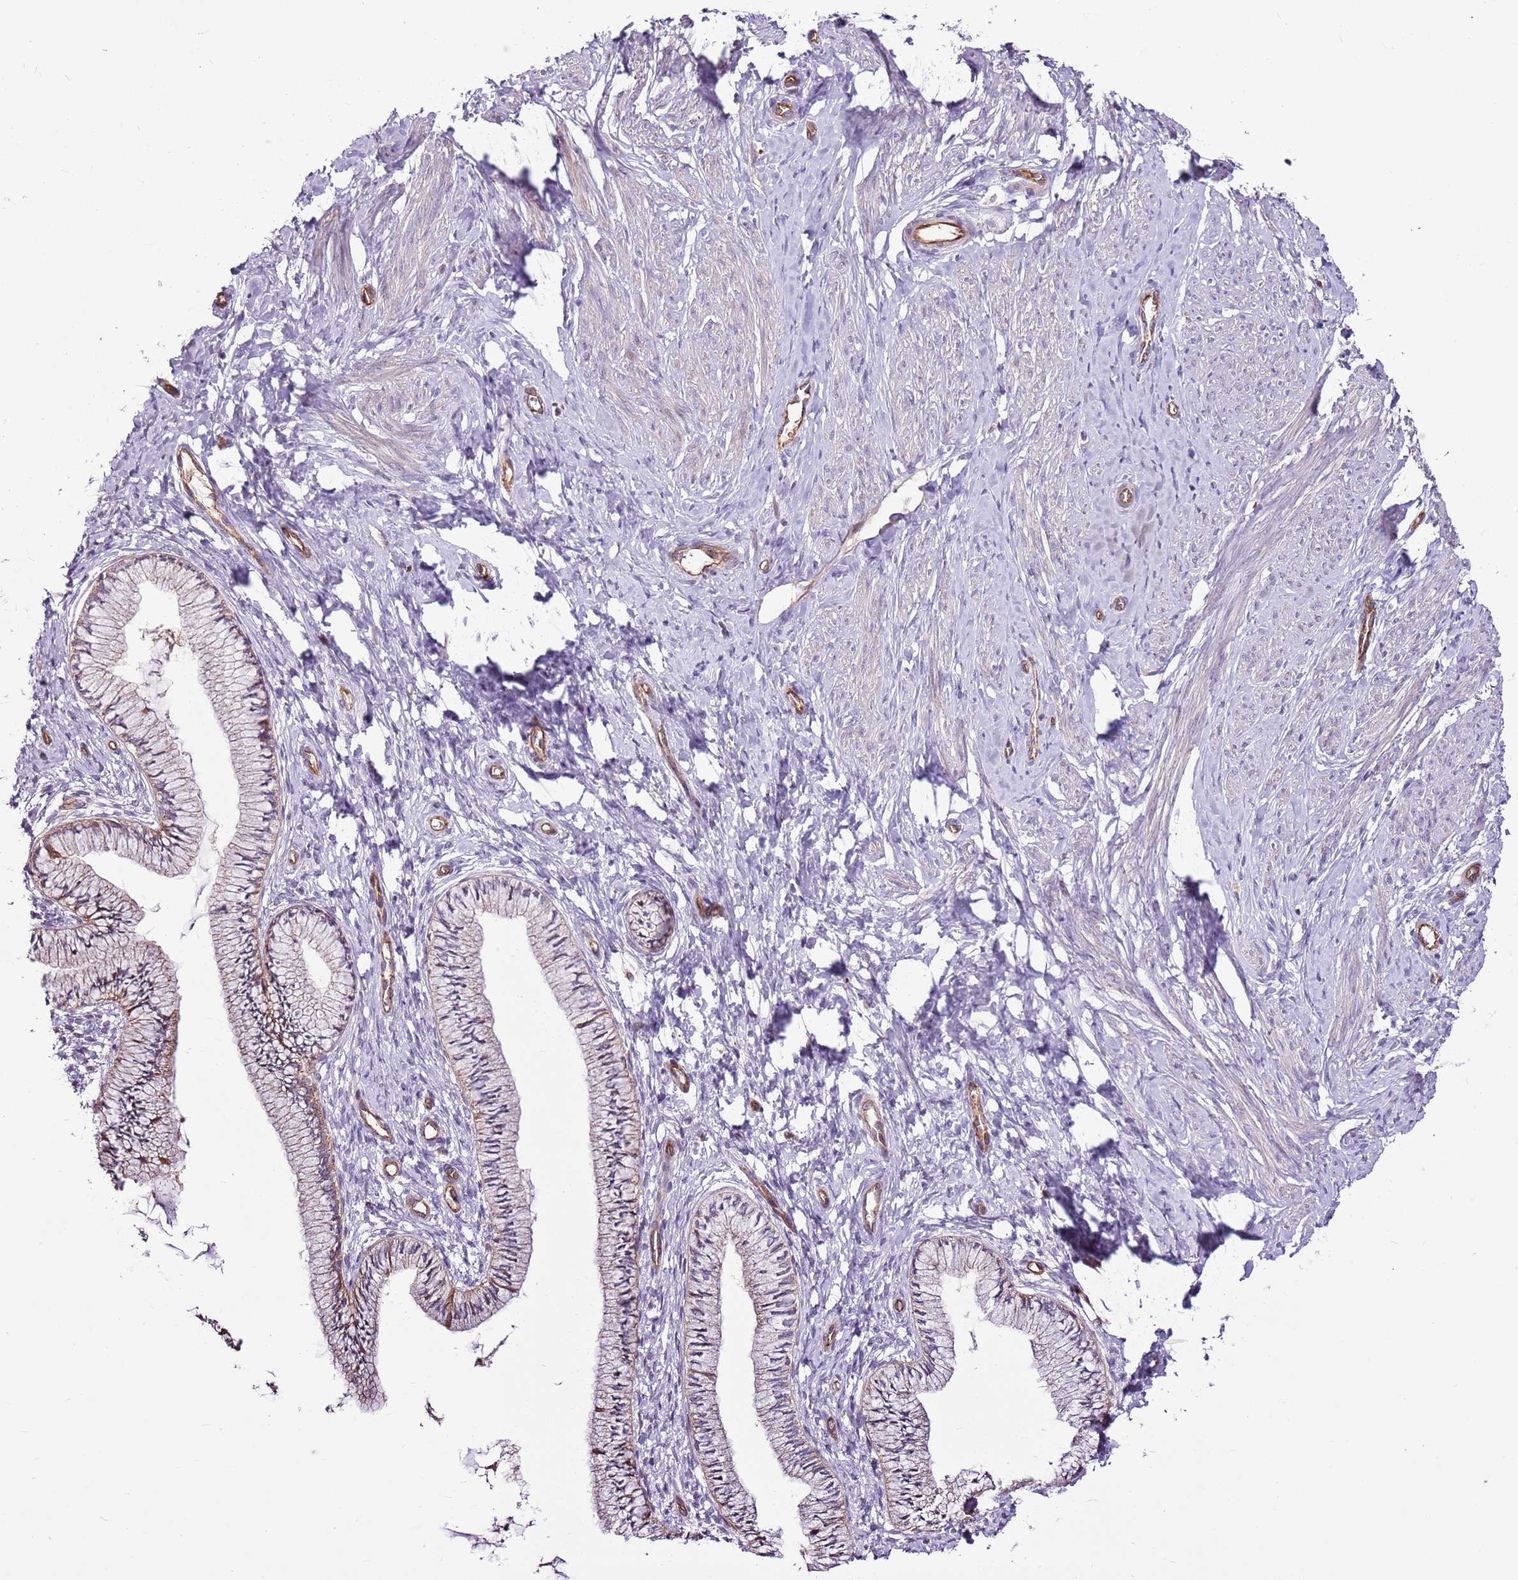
{"staining": {"intensity": "weak", "quantity": "25%-75%", "location": "cytoplasmic/membranous"}, "tissue": "cervix", "cell_type": "Glandular cells", "image_type": "normal", "snomed": [{"axis": "morphology", "description": "Normal tissue, NOS"}, {"axis": "topography", "description": "Cervix"}], "caption": "DAB immunohistochemical staining of unremarkable cervix shows weak cytoplasmic/membranous protein positivity in approximately 25%-75% of glandular cells. (DAB (3,3'-diaminobenzidine) IHC, brown staining for protein, blue staining for nuclei).", "gene": "ZNF827", "patient": {"sex": "female", "age": 36}}